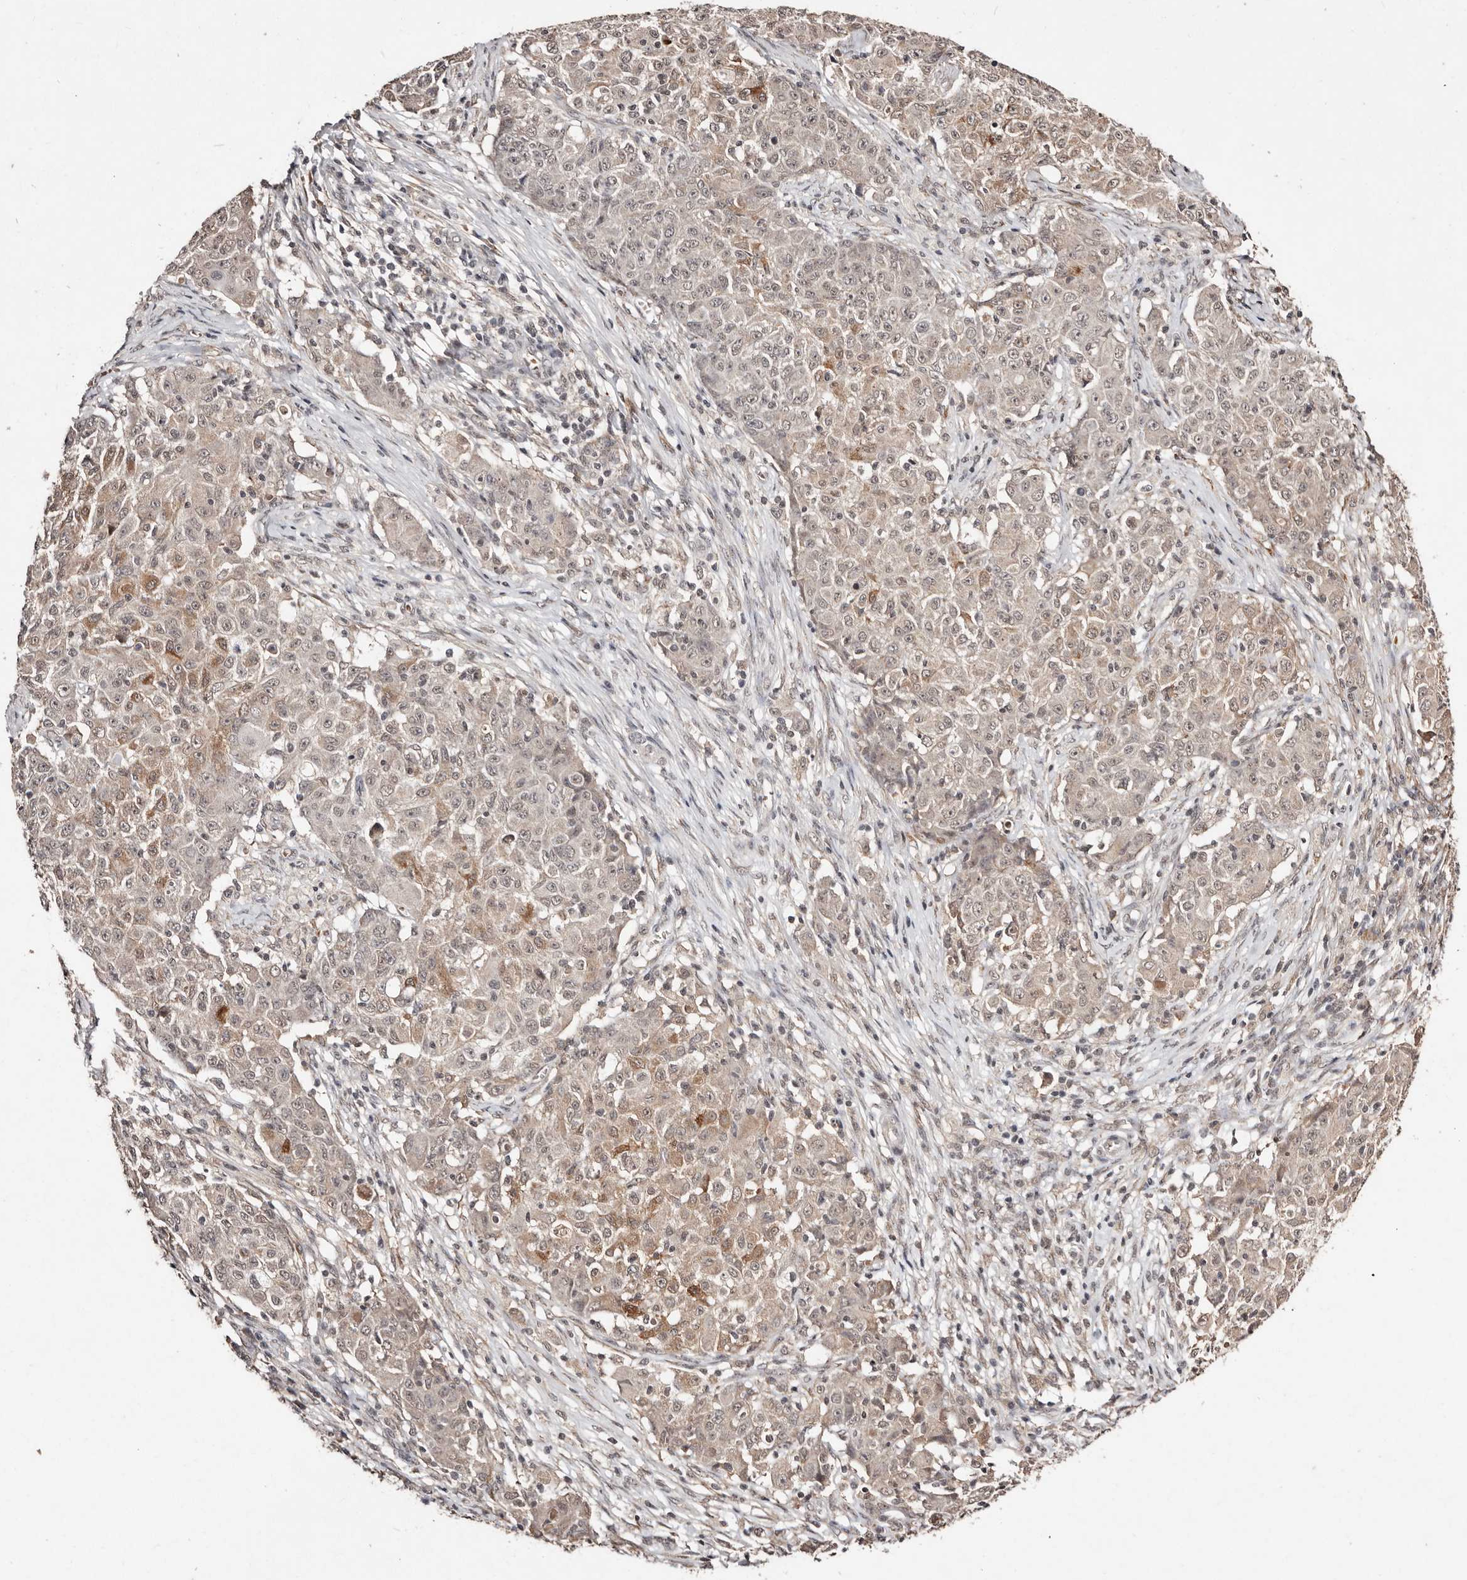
{"staining": {"intensity": "moderate", "quantity": "25%-75%", "location": "cytoplasmic/membranous"}, "tissue": "ovarian cancer", "cell_type": "Tumor cells", "image_type": "cancer", "snomed": [{"axis": "morphology", "description": "Carcinoma, endometroid"}, {"axis": "topography", "description": "Ovary"}], "caption": "Human endometroid carcinoma (ovarian) stained with a brown dye displays moderate cytoplasmic/membranous positive expression in about 25%-75% of tumor cells.", "gene": "BICRAL", "patient": {"sex": "female", "age": 42}}